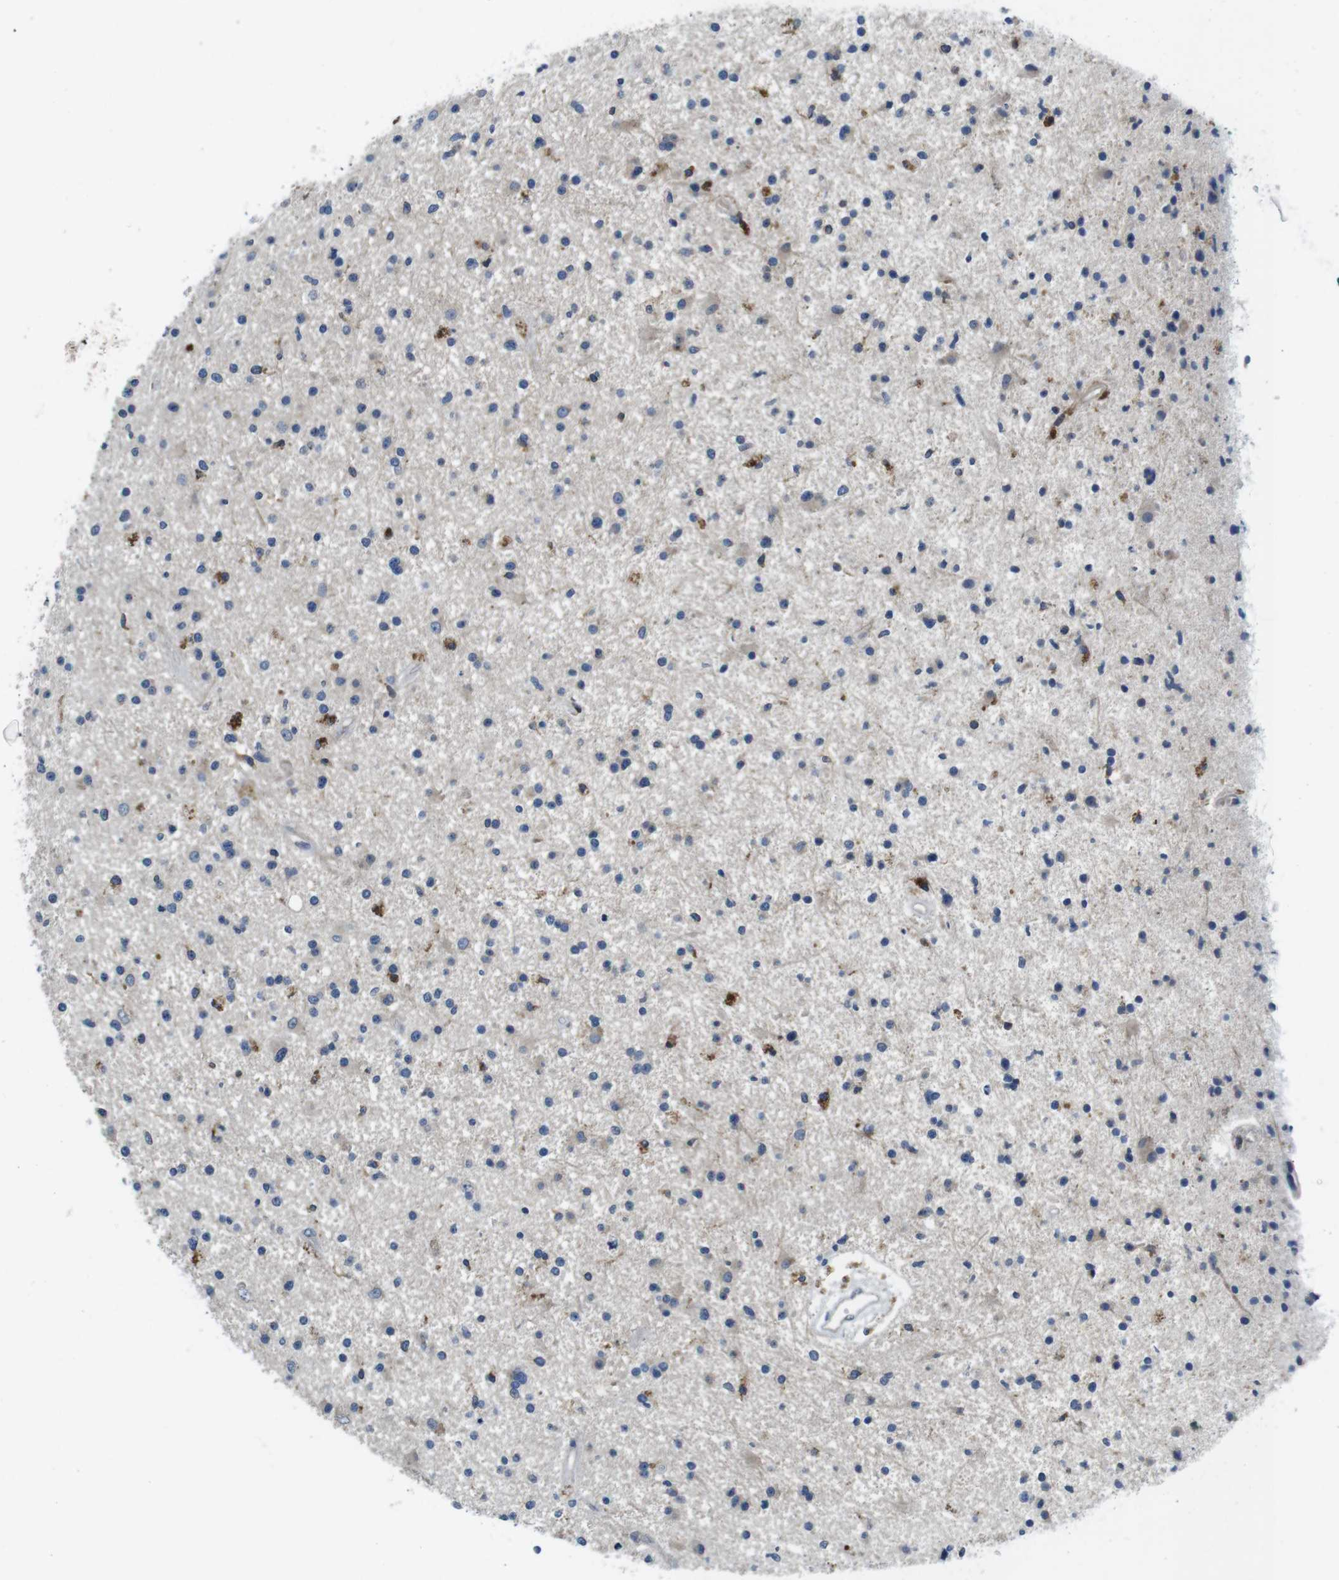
{"staining": {"intensity": "weak", "quantity": "<25%", "location": "cytoplasmic/membranous"}, "tissue": "glioma", "cell_type": "Tumor cells", "image_type": "cancer", "snomed": [{"axis": "morphology", "description": "Glioma, malignant, High grade"}, {"axis": "topography", "description": "Brain"}], "caption": "Immunohistochemistry (IHC) micrograph of malignant glioma (high-grade) stained for a protein (brown), which exhibits no positivity in tumor cells.", "gene": "PIK3CD", "patient": {"sex": "male", "age": 33}}